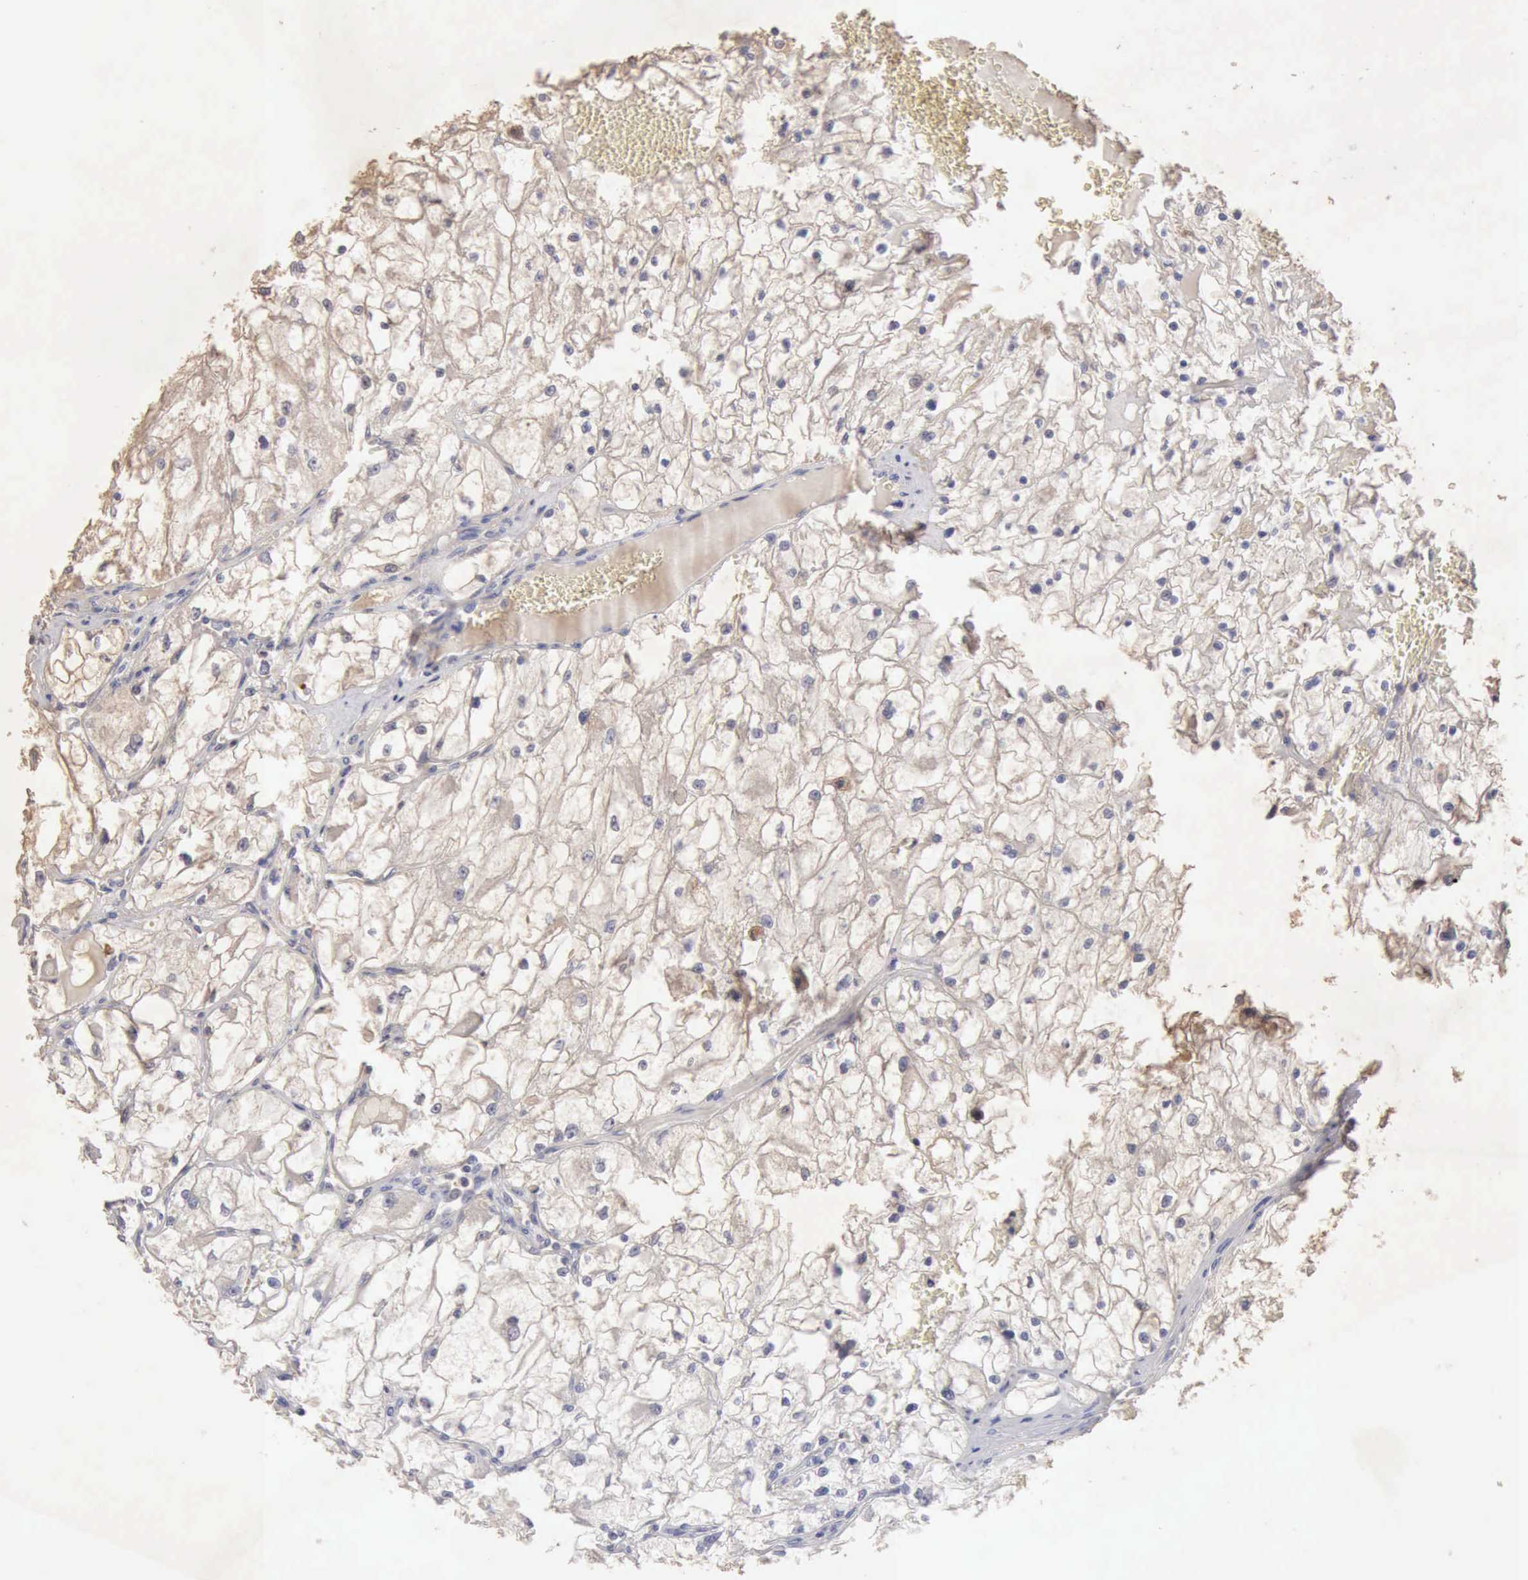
{"staining": {"intensity": "negative", "quantity": "none", "location": "none"}, "tissue": "renal cancer", "cell_type": "Tumor cells", "image_type": "cancer", "snomed": [{"axis": "morphology", "description": "Adenocarcinoma, NOS"}, {"axis": "topography", "description": "Kidney"}], "caption": "This is a histopathology image of immunohistochemistry (IHC) staining of renal cancer, which shows no staining in tumor cells. The staining is performed using DAB brown chromogen with nuclei counter-stained in using hematoxylin.", "gene": "KRT6B", "patient": {"sex": "male", "age": 61}}